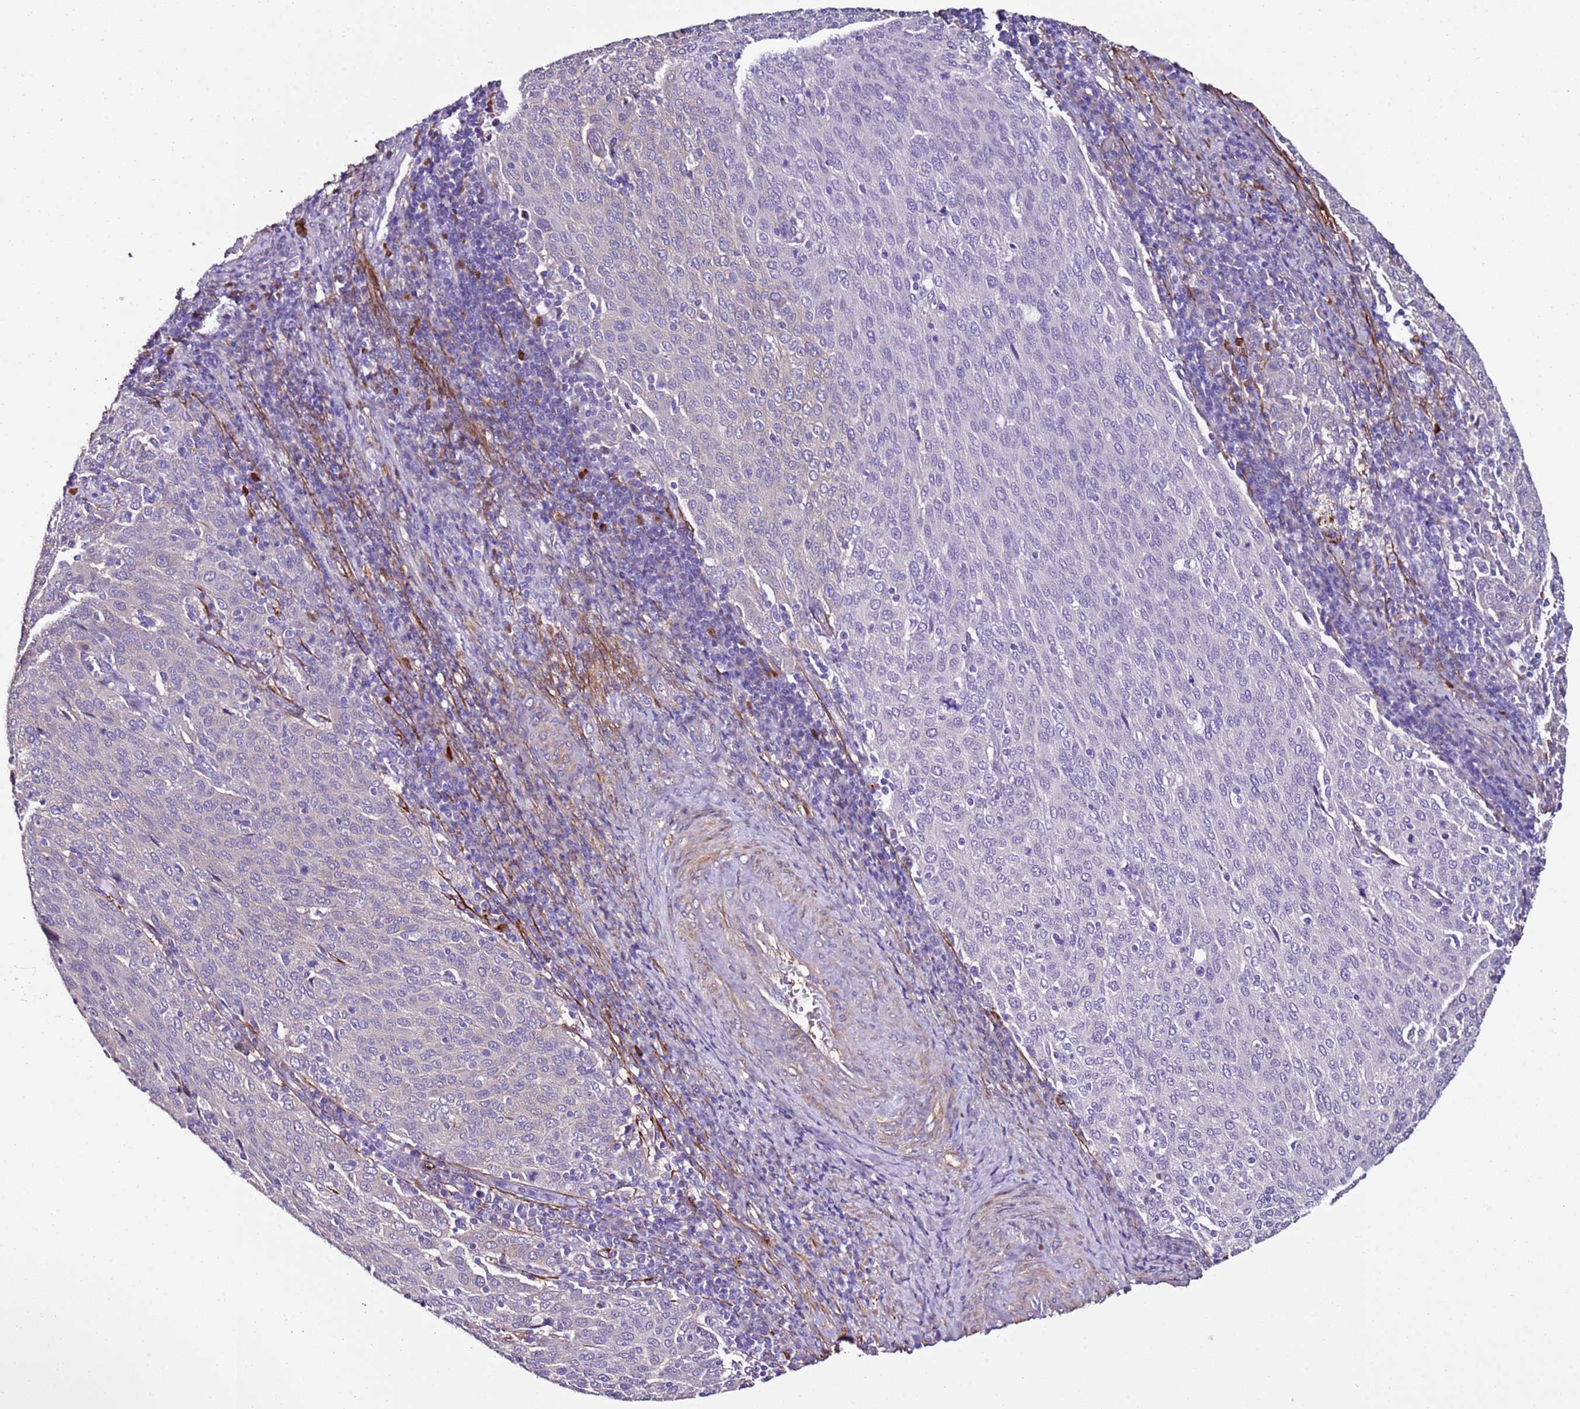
{"staining": {"intensity": "negative", "quantity": "none", "location": "none"}, "tissue": "cervical cancer", "cell_type": "Tumor cells", "image_type": "cancer", "snomed": [{"axis": "morphology", "description": "Squamous cell carcinoma, NOS"}, {"axis": "topography", "description": "Cervix"}], "caption": "Immunohistochemistry (IHC) micrograph of neoplastic tissue: cervical cancer stained with DAB displays no significant protein expression in tumor cells.", "gene": "FAM174C", "patient": {"sex": "female", "age": 46}}